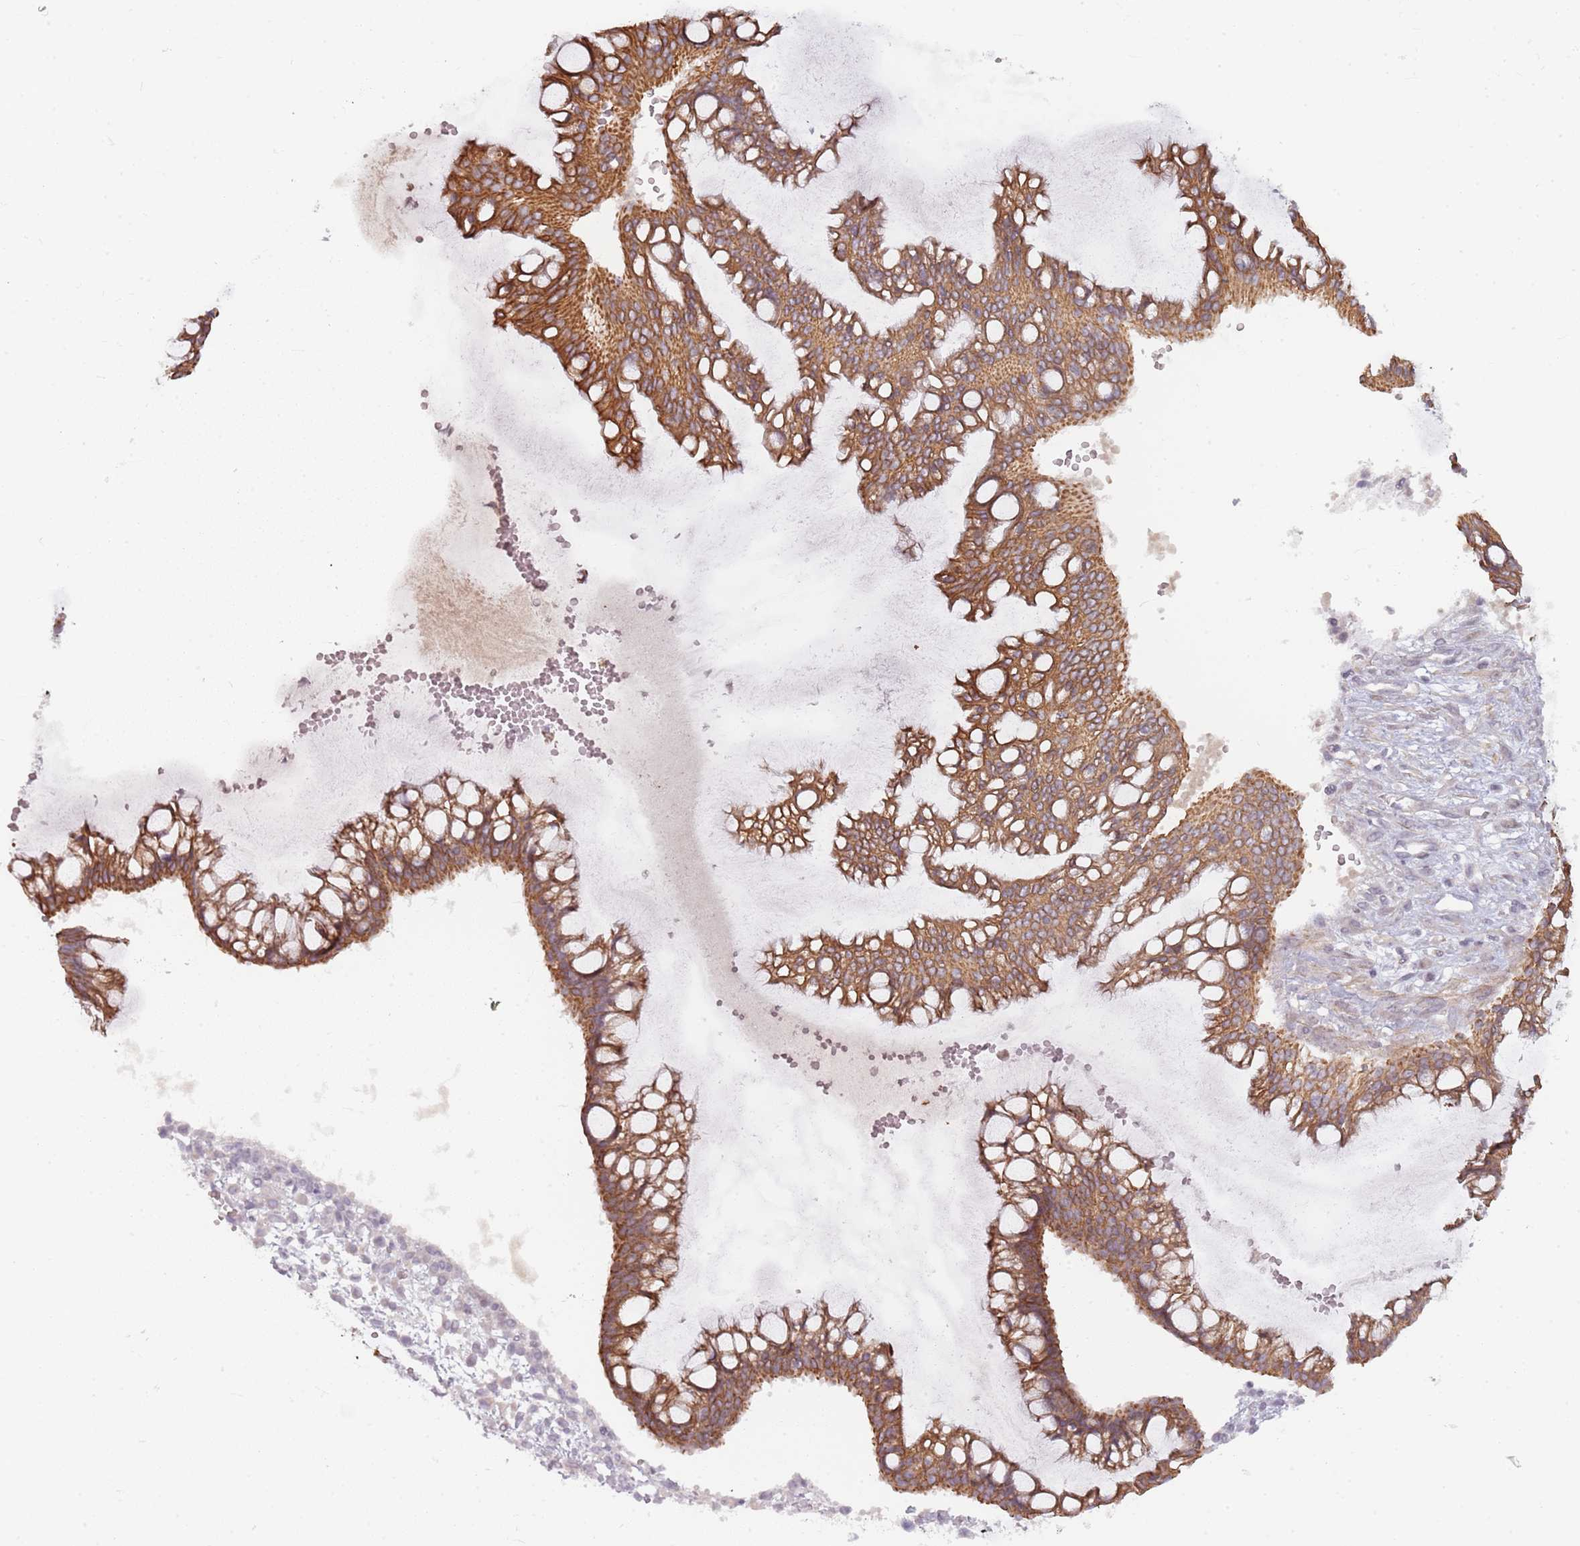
{"staining": {"intensity": "moderate", "quantity": ">75%", "location": "cytoplasmic/membranous"}, "tissue": "ovarian cancer", "cell_type": "Tumor cells", "image_type": "cancer", "snomed": [{"axis": "morphology", "description": "Cystadenocarcinoma, mucinous, NOS"}, {"axis": "topography", "description": "Ovary"}], "caption": "Ovarian cancer stained with a brown dye exhibits moderate cytoplasmic/membranous positive expression in about >75% of tumor cells.", "gene": "RPS6KA2", "patient": {"sex": "female", "age": 73}}